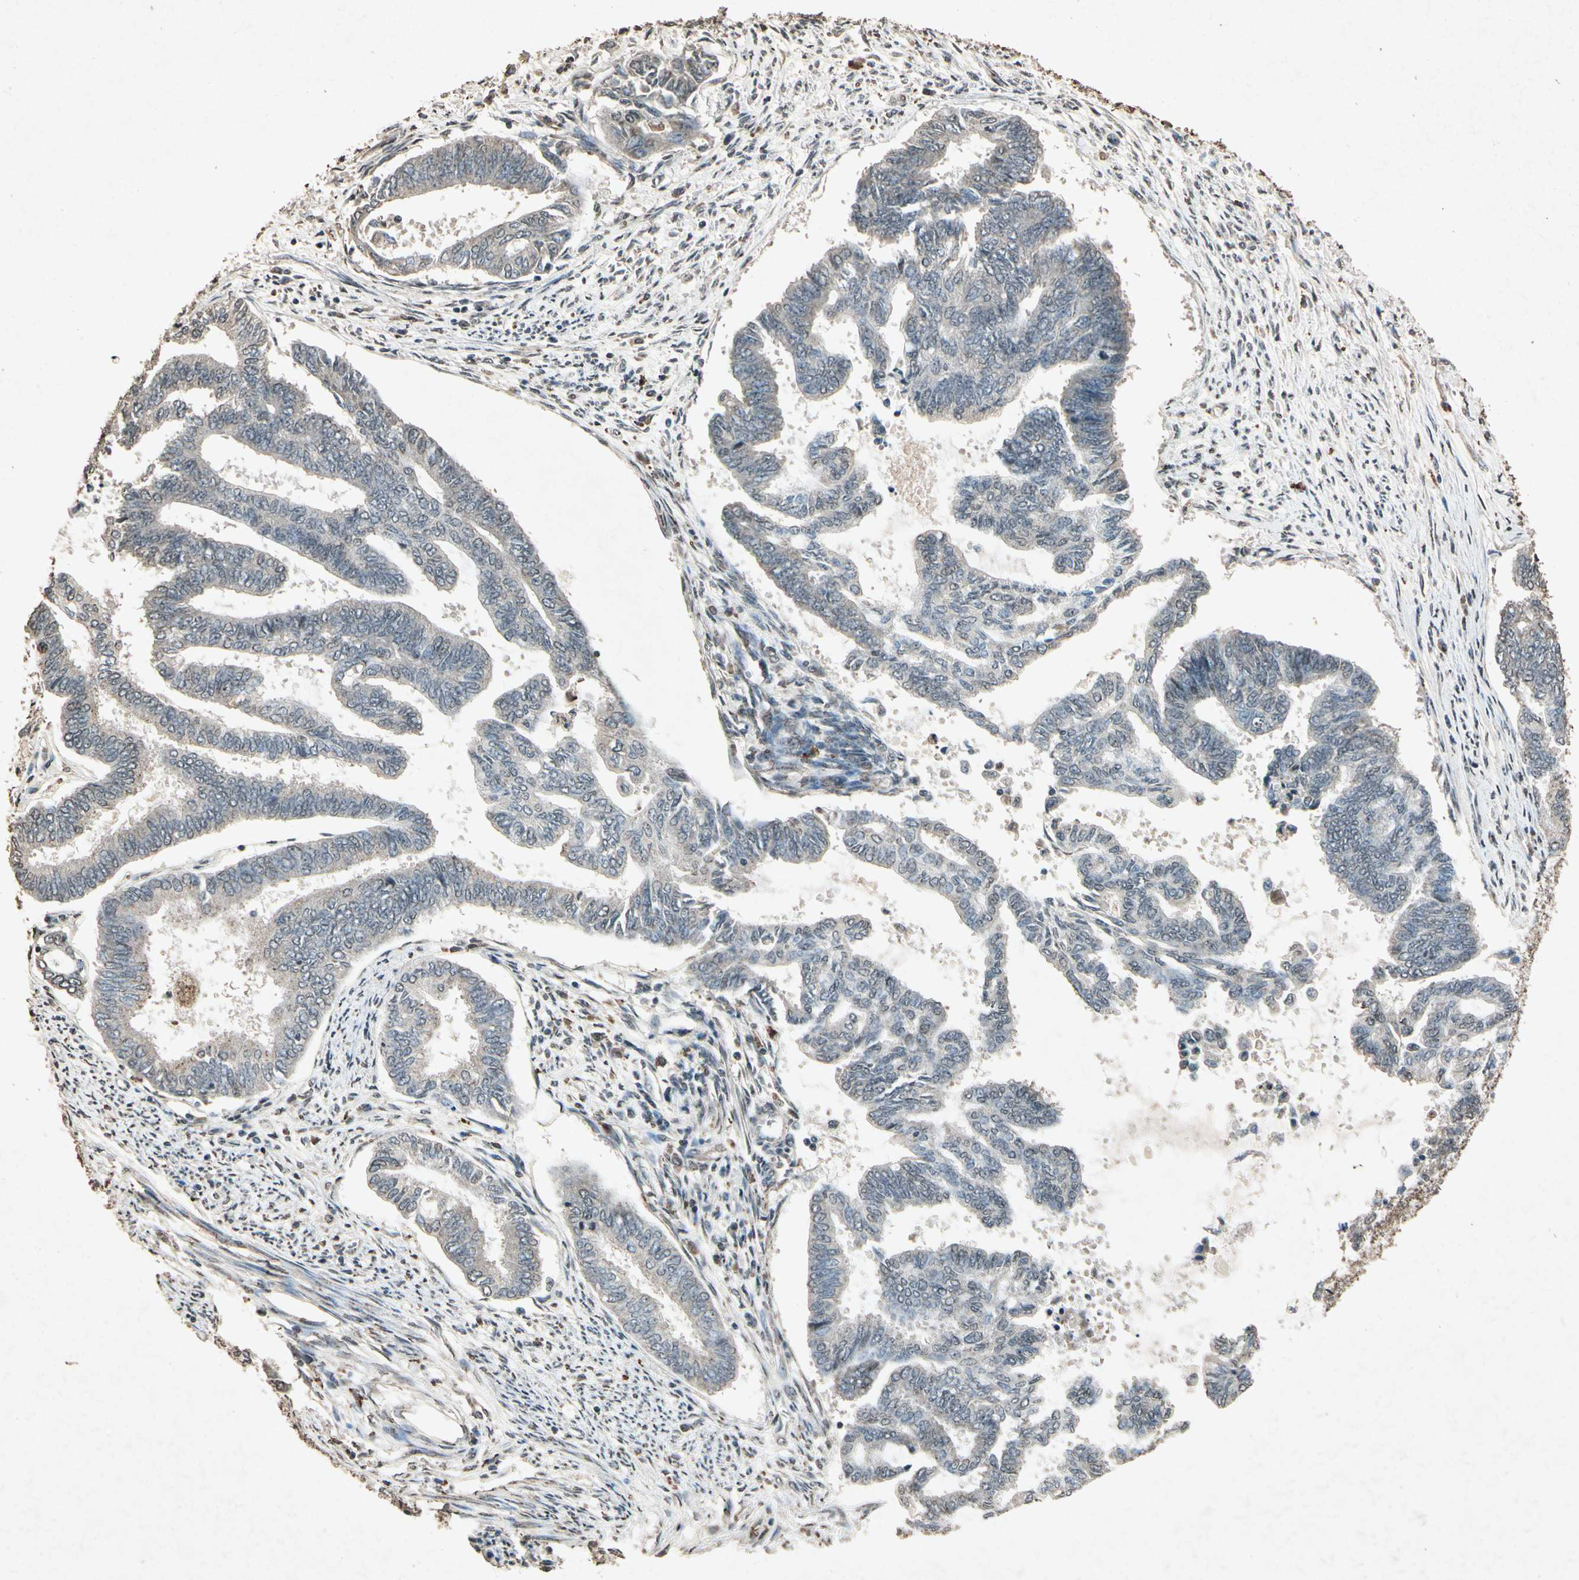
{"staining": {"intensity": "weak", "quantity": "25%-75%", "location": "cytoplasmic/membranous"}, "tissue": "endometrial cancer", "cell_type": "Tumor cells", "image_type": "cancer", "snomed": [{"axis": "morphology", "description": "Adenocarcinoma, NOS"}, {"axis": "topography", "description": "Endometrium"}], "caption": "IHC photomicrograph of neoplastic tissue: human endometrial cancer stained using immunohistochemistry (IHC) exhibits low levels of weak protein expression localized specifically in the cytoplasmic/membranous of tumor cells, appearing as a cytoplasmic/membranous brown color.", "gene": "GC", "patient": {"sex": "female", "age": 86}}